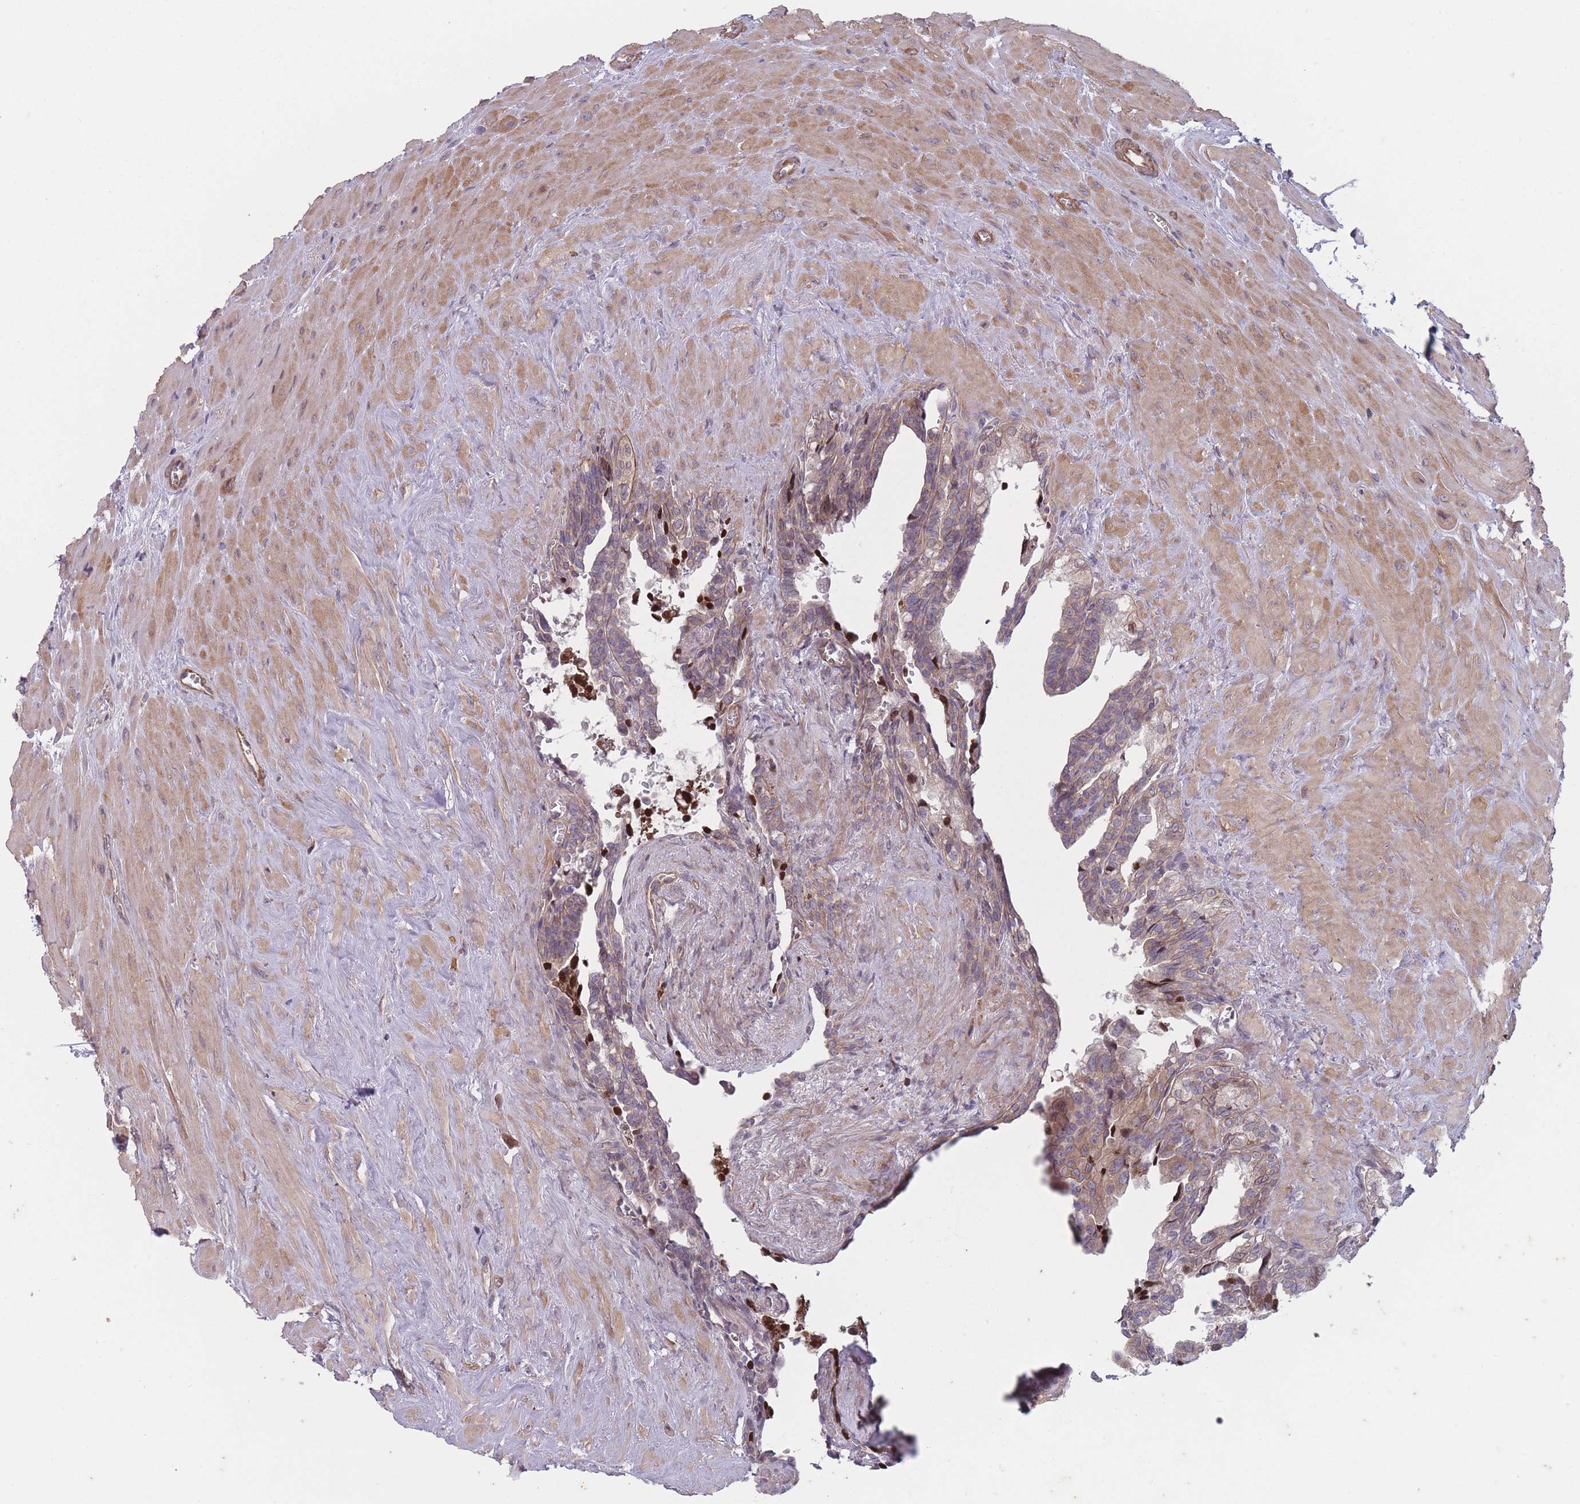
{"staining": {"intensity": "moderate", "quantity": "25%-75%", "location": "cytoplasmic/membranous,nuclear"}, "tissue": "seminal vesicle", "cell_type": "Glandular cells", "image_type": "normal", "snomed": [{"axis": "morphology", "description": "Normal tissue, NOS"}, {"axis": "topography", "description": "Seminal veicle"}], "caption": "Immunohistochemical staining of benign seminal vesicle shows moderate cytoplasmic/membranous,nuclear protein expression in about 25%-75% of glandular cells. The staining was performed using DAB to visualize the protein expression in brown, while the nuclei were stained in blue with hematoxylin (Magnification: 20x).", "gene": "VRK2", "patient": {"sex": "male", "age": 68}}